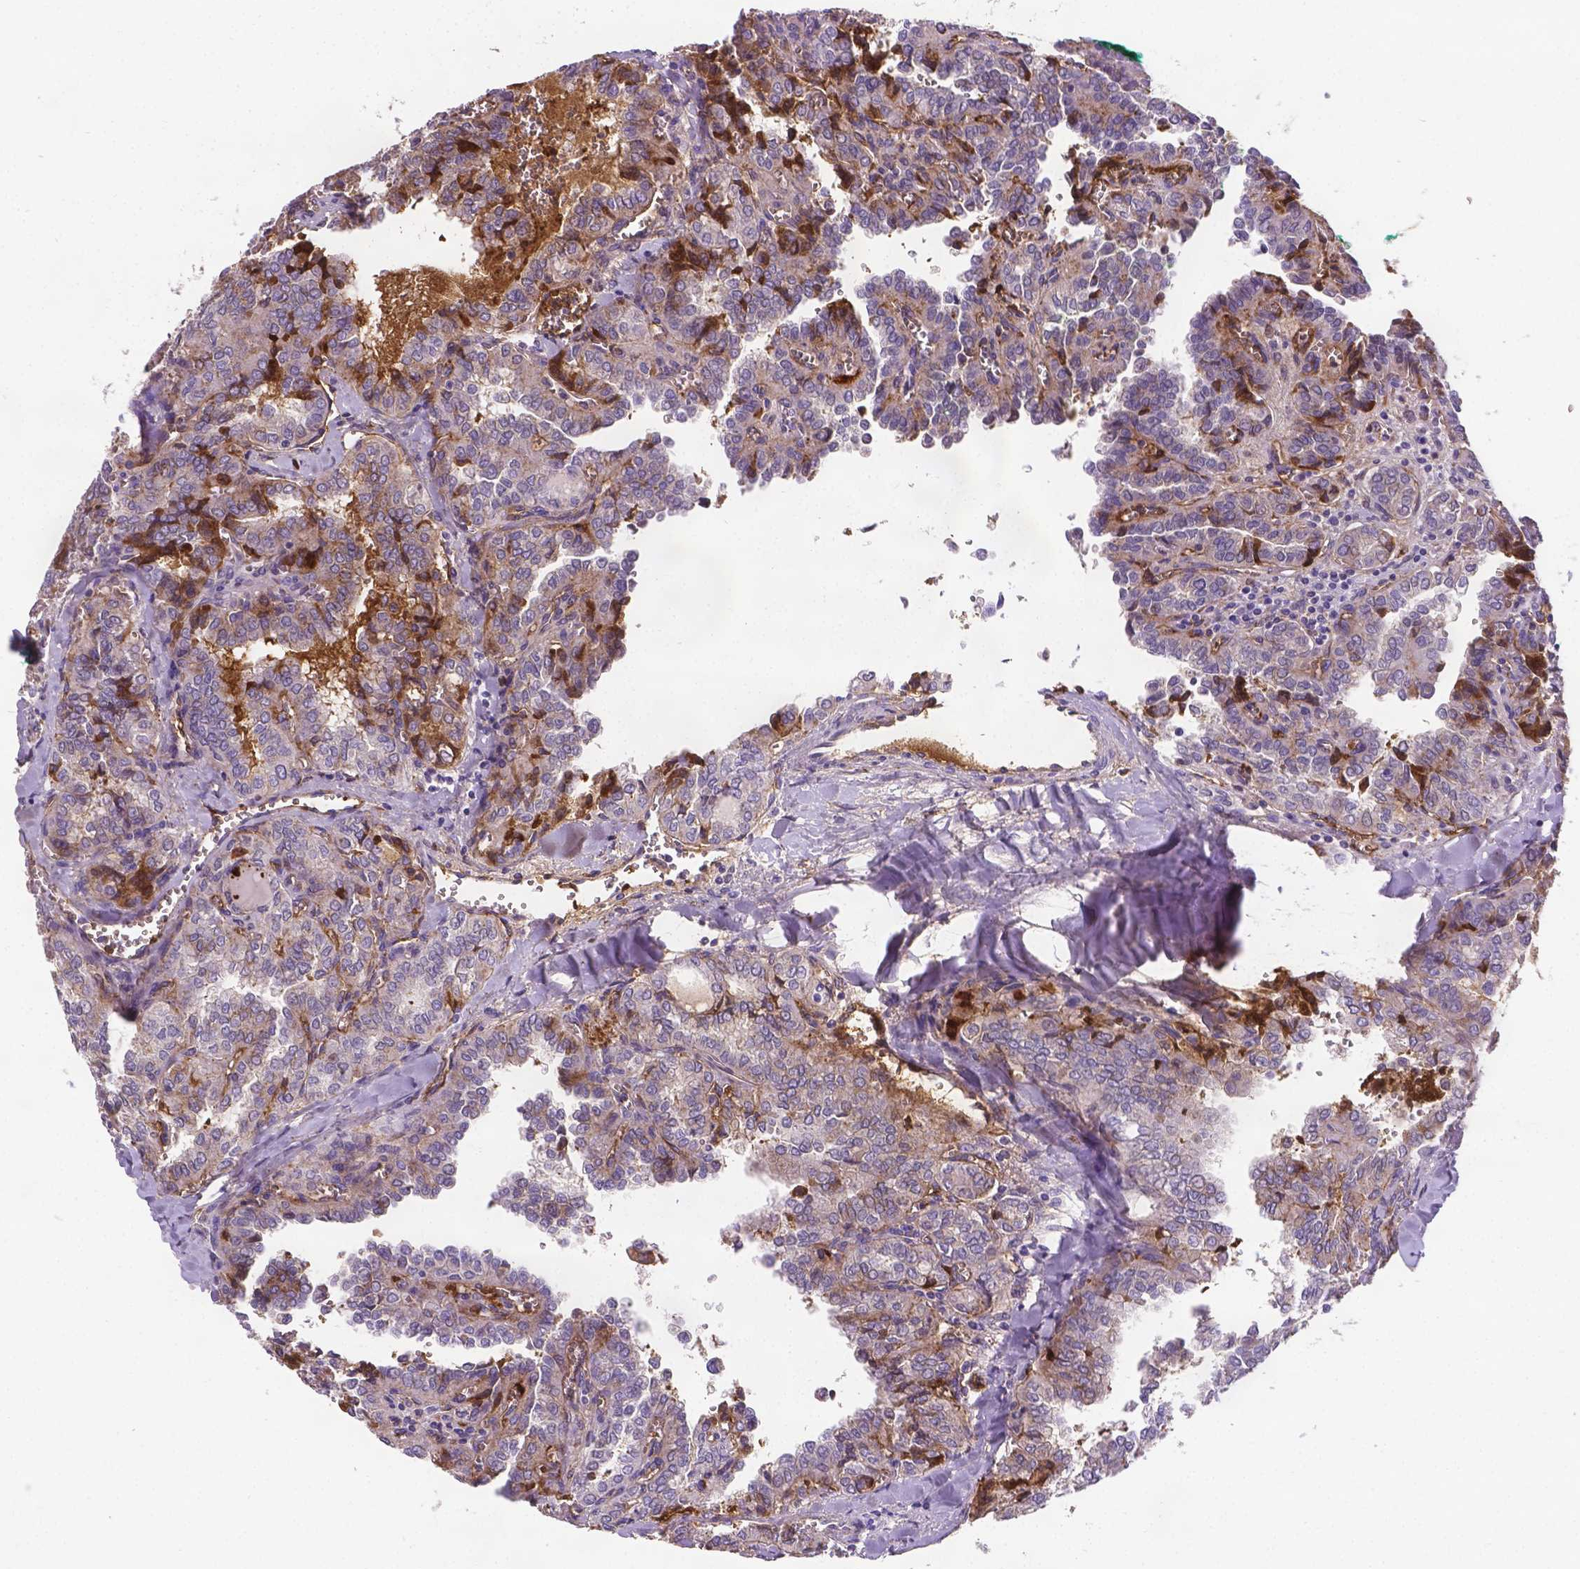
{"staining": {"intensity": "weak", "quantity": "25%-75%", "location": "cytoplasmic/membranous"}, "tissue": "thyroid cancer", "cell_type": "Tumor cells", "image_type": "cancer", "snomed": [{"axis": "morphology", "description": "Papillary adenocarcinoma, NOS"}, {"axis": "topography", "description": "Thyroid gland"}], "caption": "Immunohistochemistry image of thyroid papillary adenocarcinoma stained for a protein (brown), which exhibits low levels of weak cytoplasmic/membranous staining in about 25%-75% of tumor cells.", "gene": "APOE", "patient": {"sex": "female", "age": 41}}